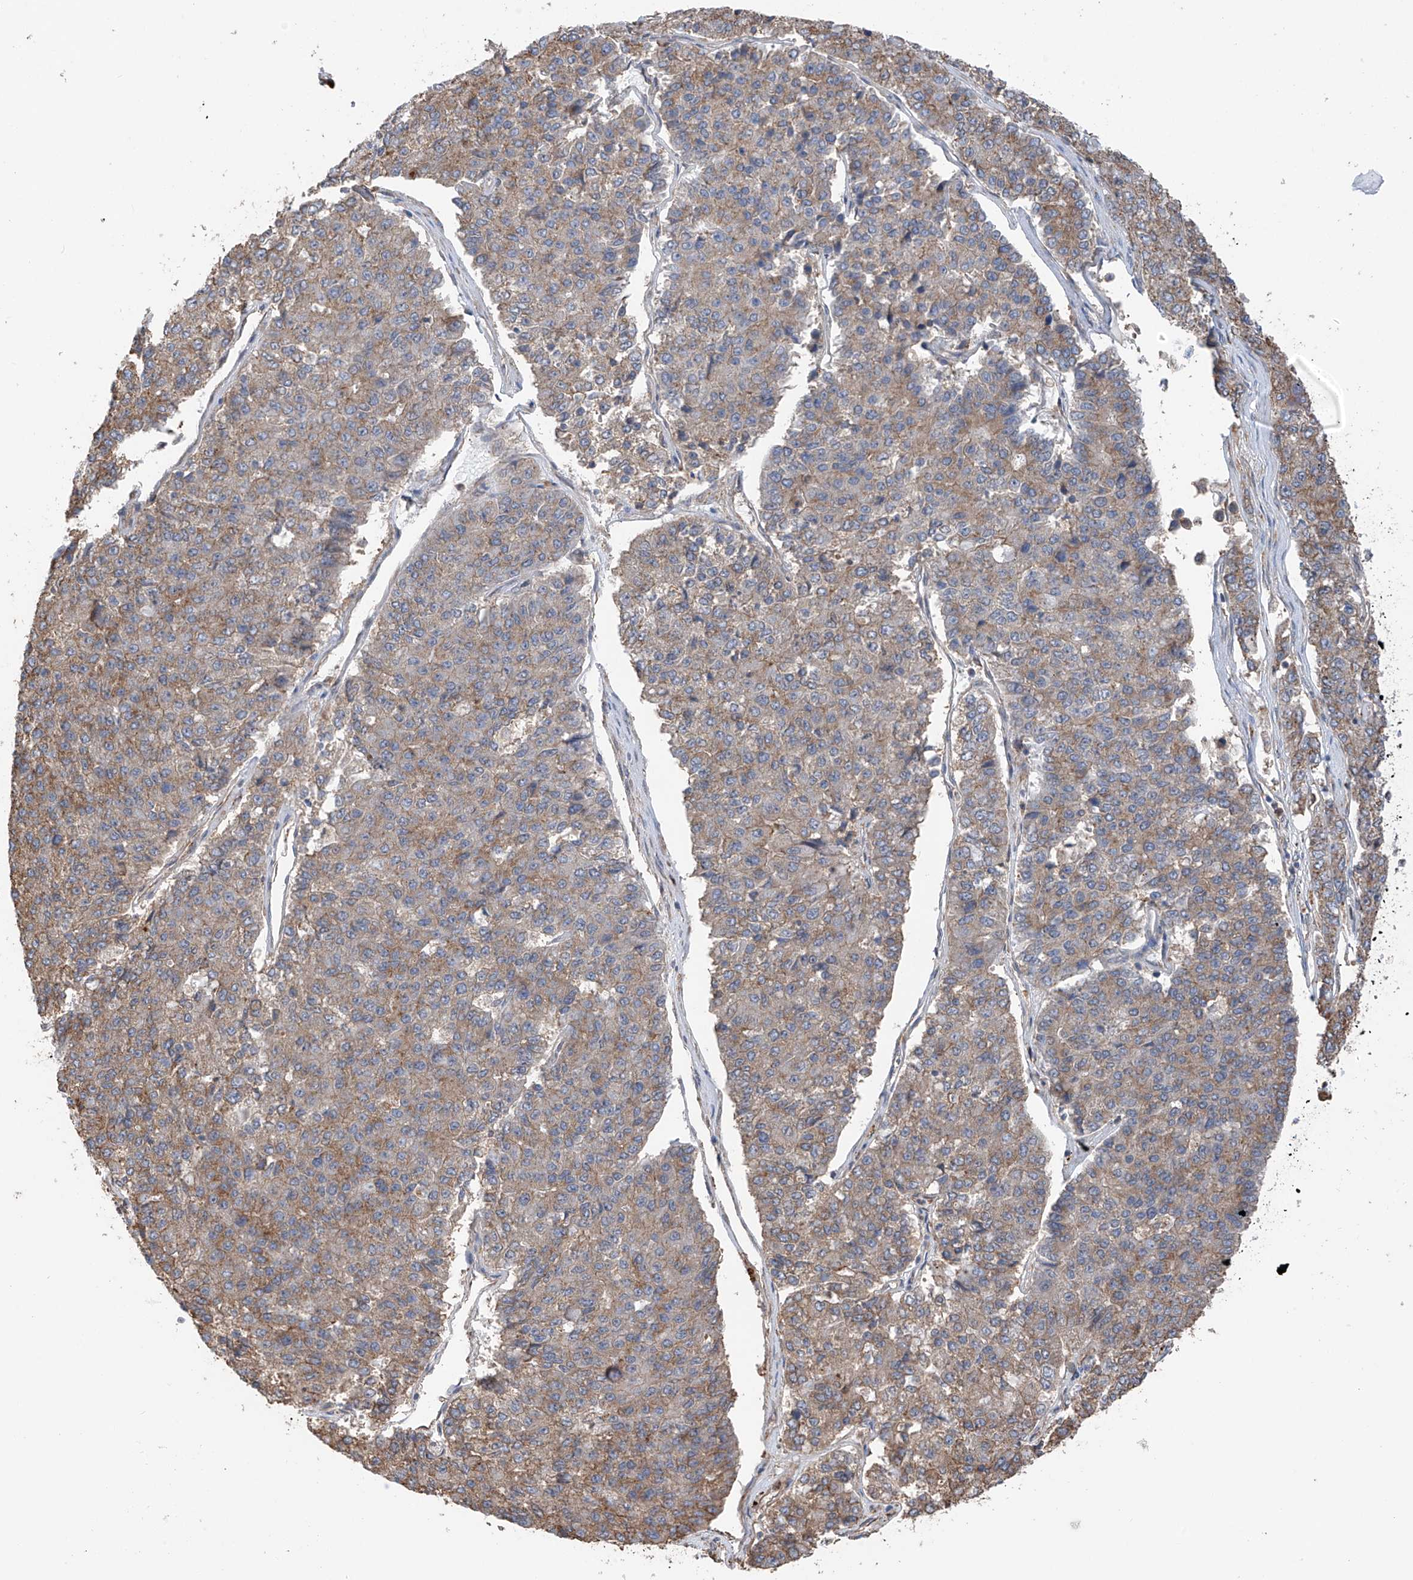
{"staining": {"intensity": "moderate", "quantity": ">75%", "location": "cytoplasmic/membranous"}, "tissue": "pancreatic cancer", "cell_type": "Tumor cells", "image_type": "cancer", "snomed": [{"axis": "morphology", "description": "Adenocarcinoma, NOS"}, {"axis": "topography", "description": "Pancreas"}], "caption": "Human pancreatic cancer (adenocarcinoma) stained with a protein marker demonstrates moderate staining in tumor cells.", "gene": "ZNF189", "patient": {"sex": "male", "age": 50}}